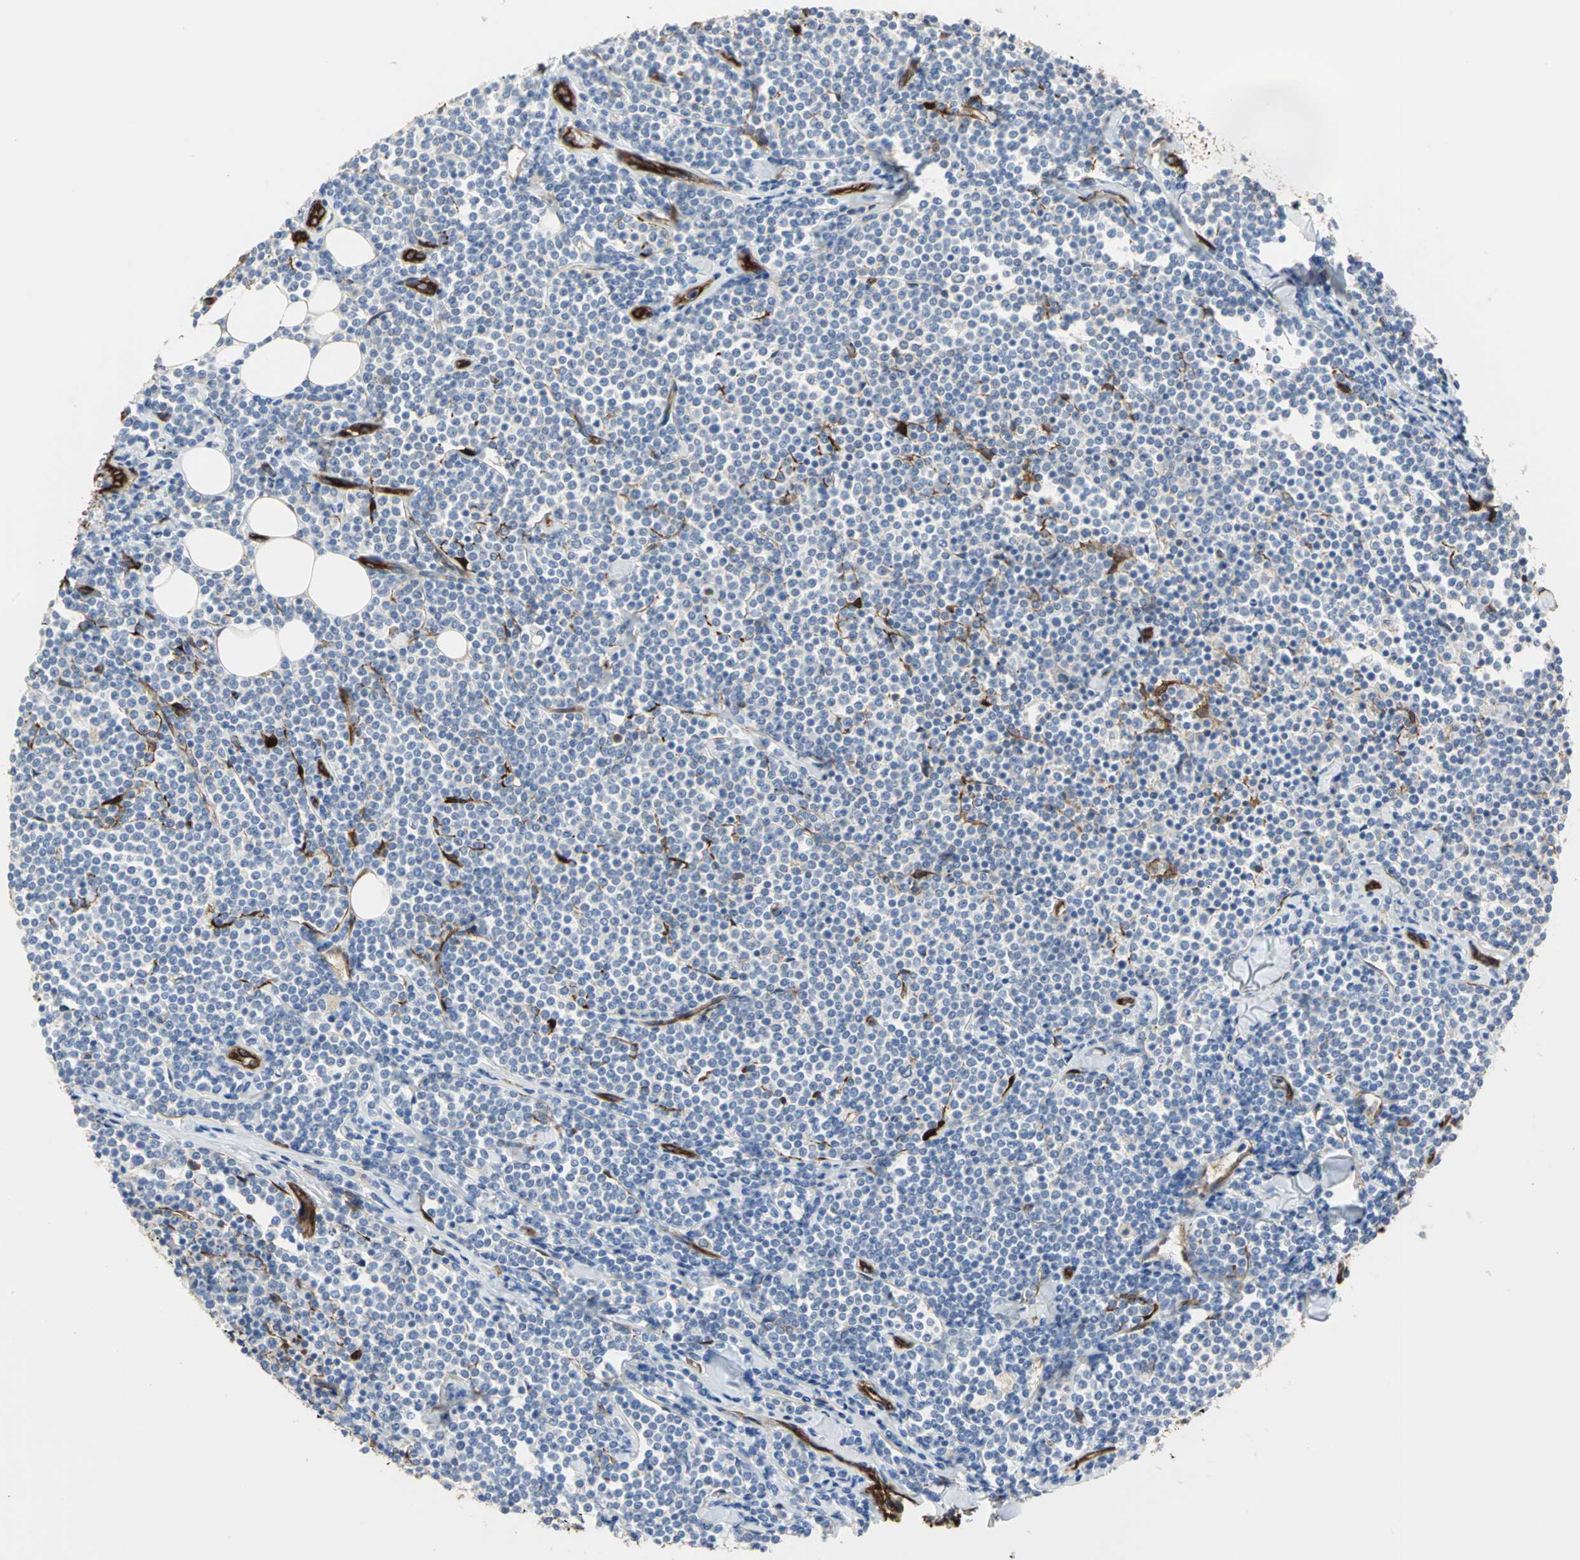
{"staining": {"intensity": "negative", "quantity": "none", "location": "none"}, "tissue": "lymphoma", "cell_type": "Tumor cells", "image_type": "cancer", "snomed": [{"axis": "morphology", "description": "Malignant lymphoma, non-Hodgkin's type, Low grade"}, {"axis": "topography", "description": "Soft tissue"}], "caption": "Lymphoma was stained to show a protein in brown. There is no significant positivity in tumor cells.", "gene": "FLNB", "patient": {"sex": "male", "age": 92}}